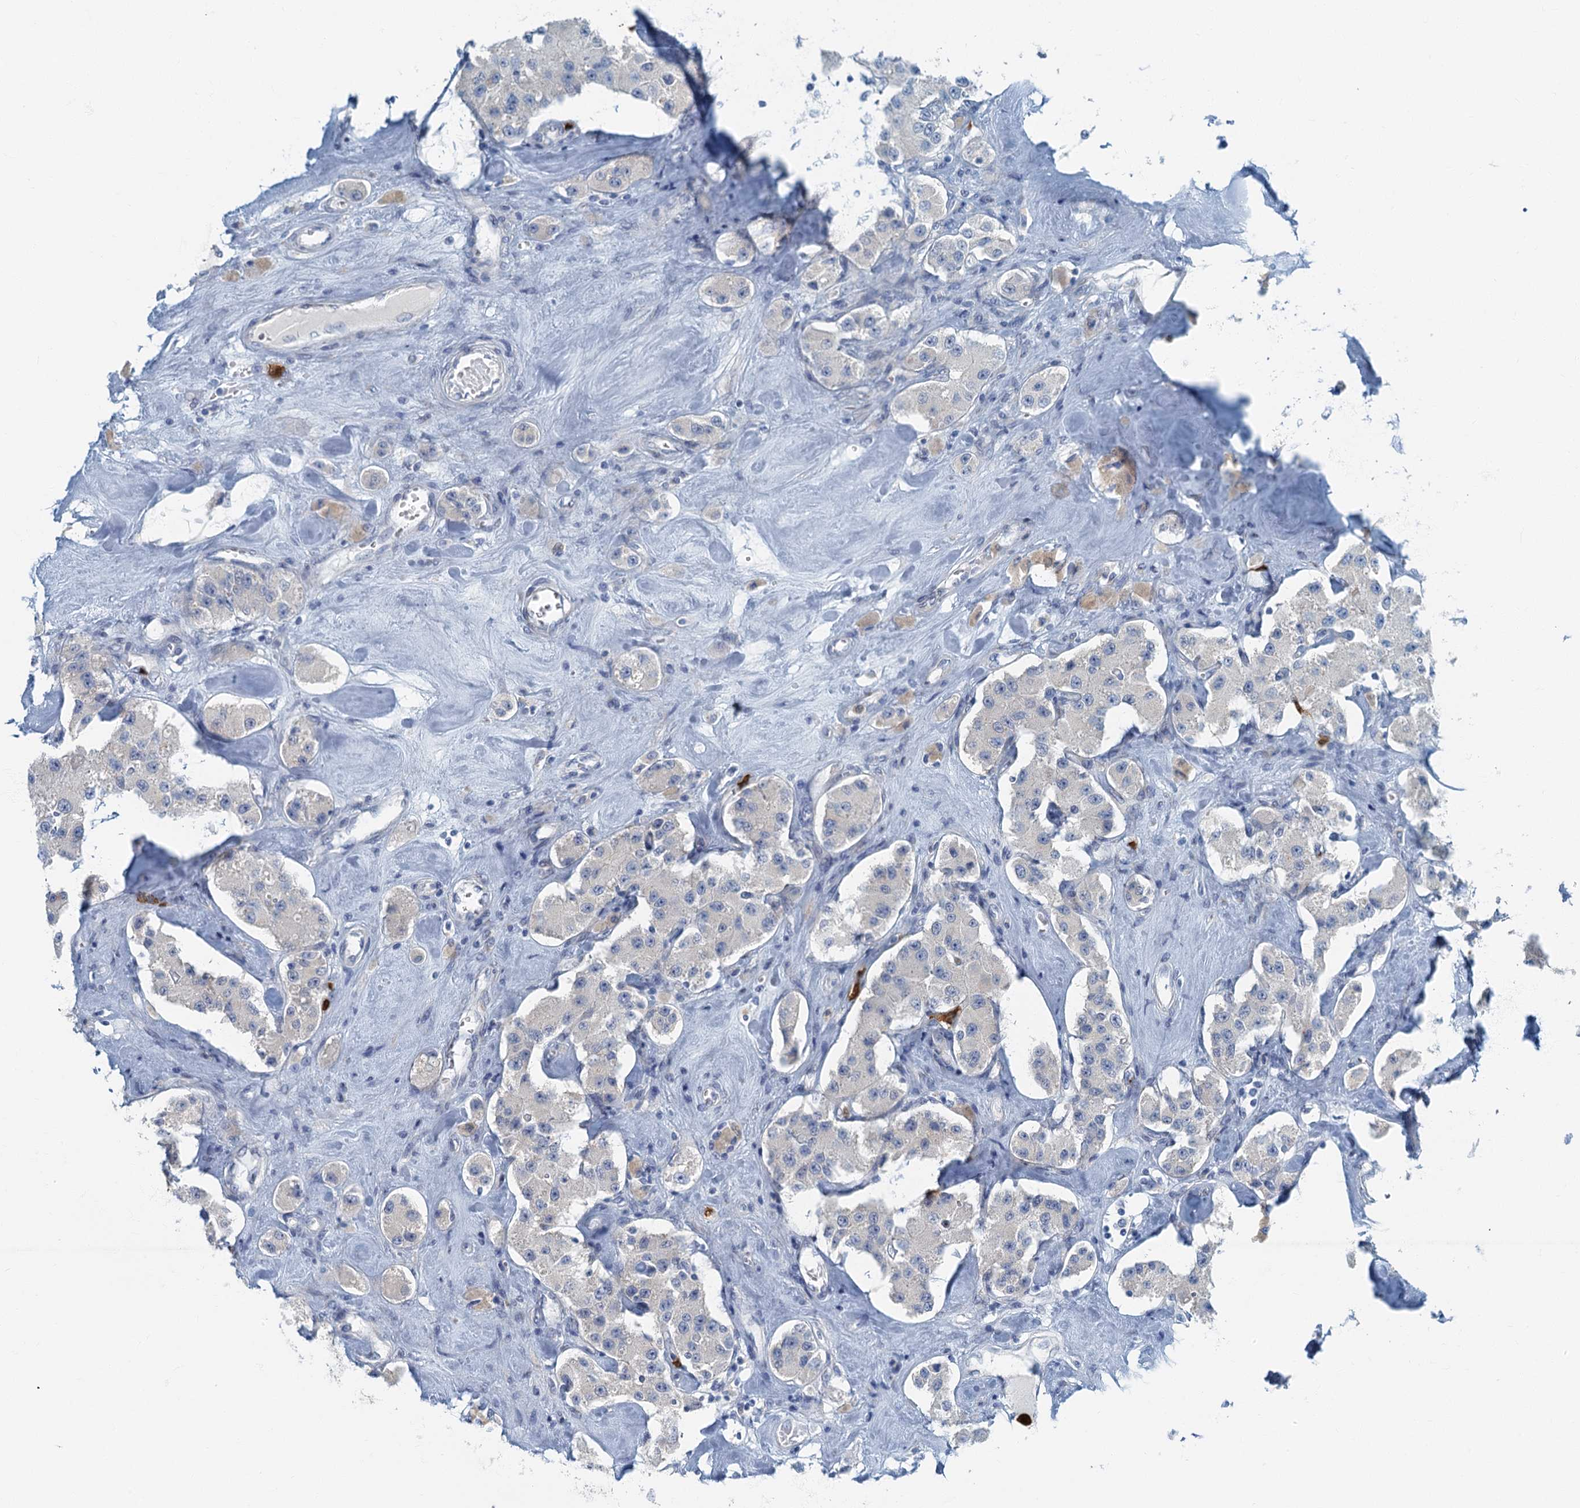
{"staining": {"intensity": "negative", "quantity": "none", "location": "none"}, "tissue": "carcinoid", "cell_type": "Tumor cells", "image_type": "cancer", "snomed": [{"axis": "morphology", "description": "Carcinoid, malignant, NOS"}, {"axis": "topography", "description": "Pancreas"}], "caption": "The immunohistochemistry histopathology image has no significant positivity in tumor cells of malignant carcinoid tissue.", "gene": "ANKDD1A", "patient": {"sex": "male", "age": 41}}